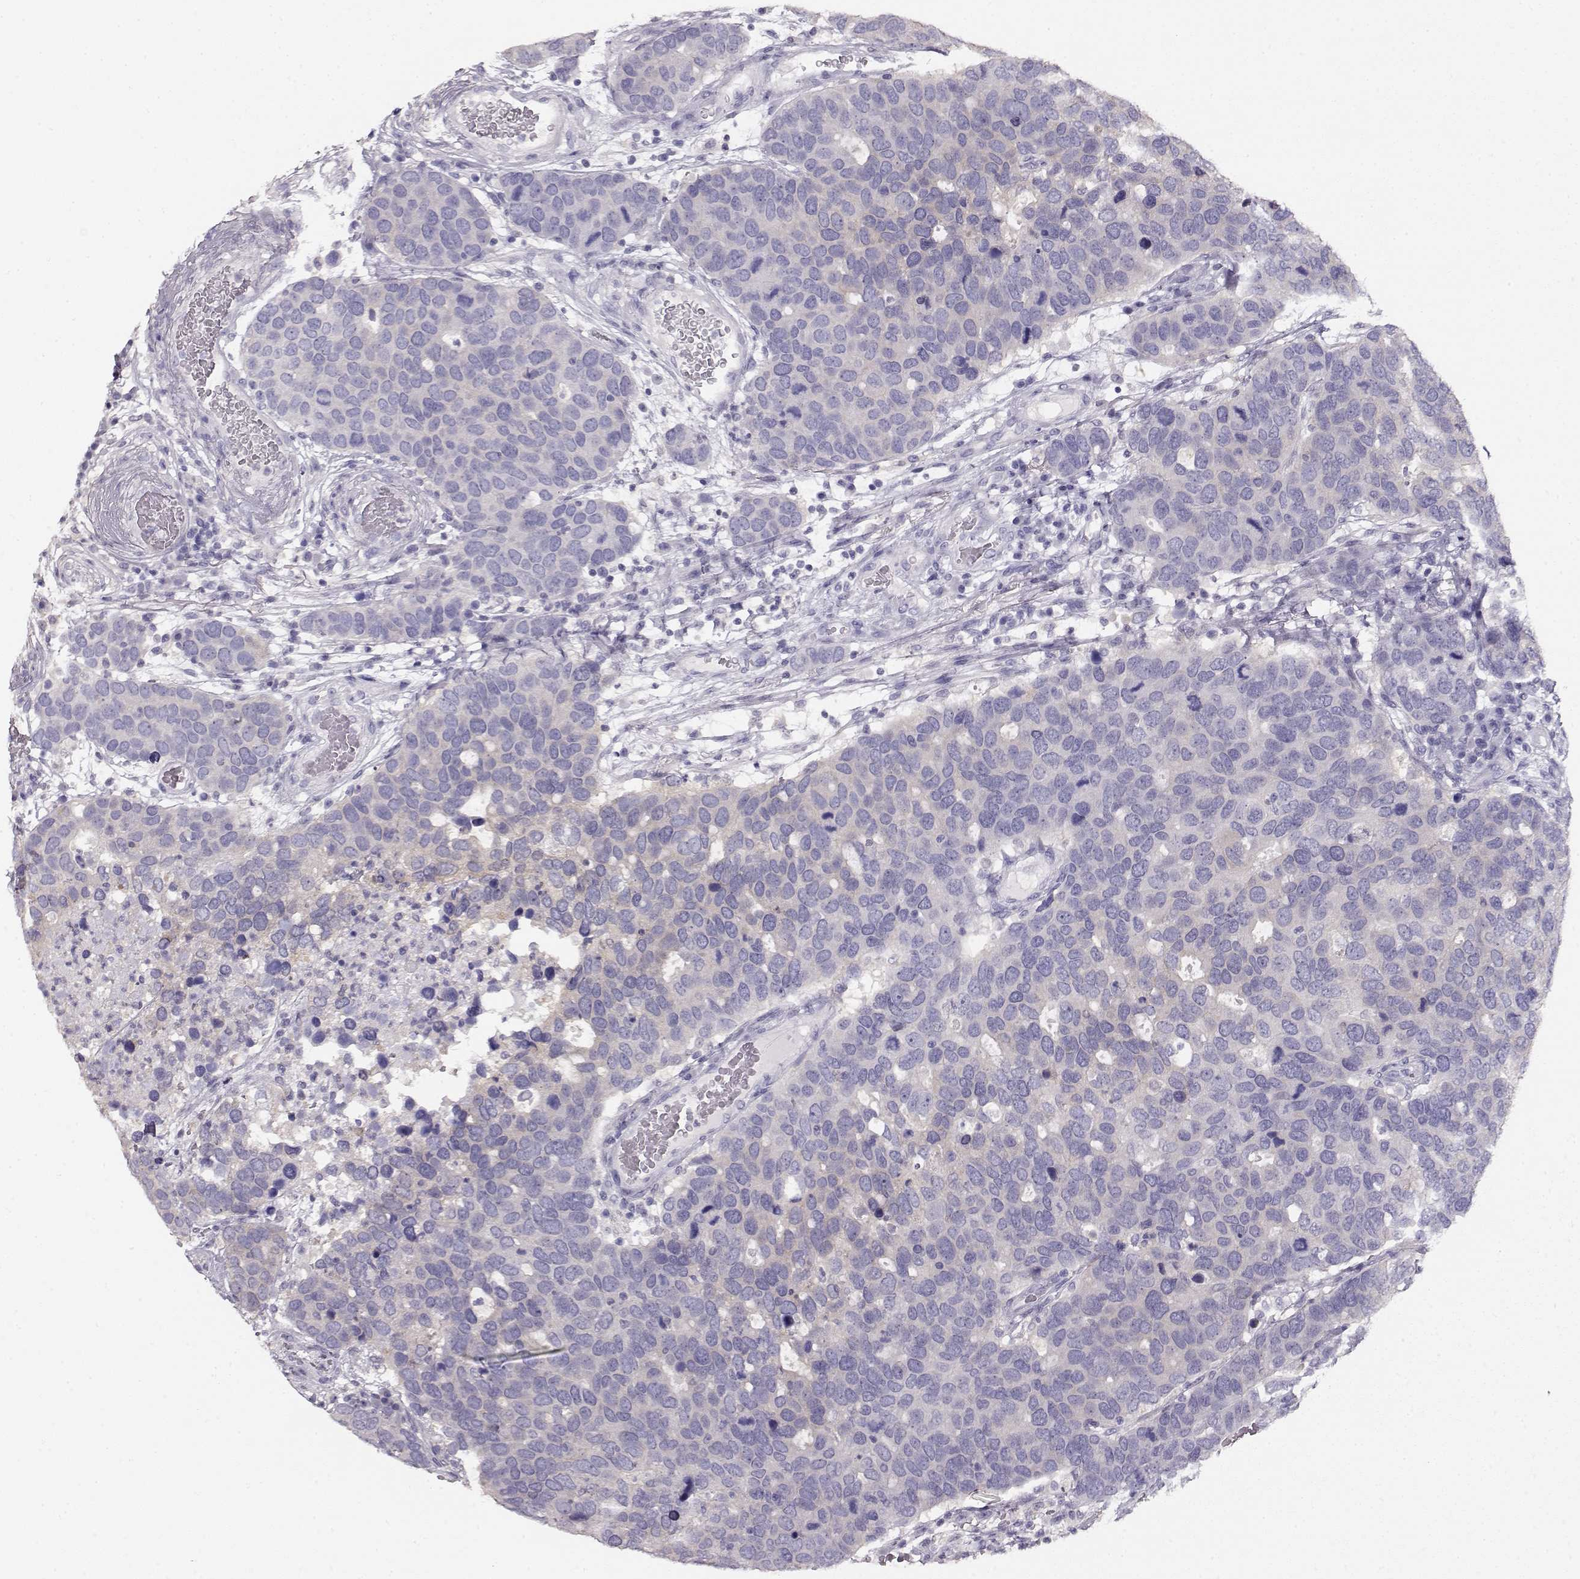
{"staining": {"intensity": "negative", "quantity": "none", "location": "none"}, "tissue": "breast cancer", "cell_type": "Tumor cells", "image_type": "cancer", "snomed": [{"axis": "morphology", "description": "Duct carcinoma"}, {"axis": "topography", "description": "Breast"}], "caption": "Tumor cells are negative for protein expression in human breast invasive ductal carcinoma. (DAB immunohistochemistry with hematoxylin counter stain).", "gene": "NDRG4", "patient": {"sex": "female", "age": 83}}